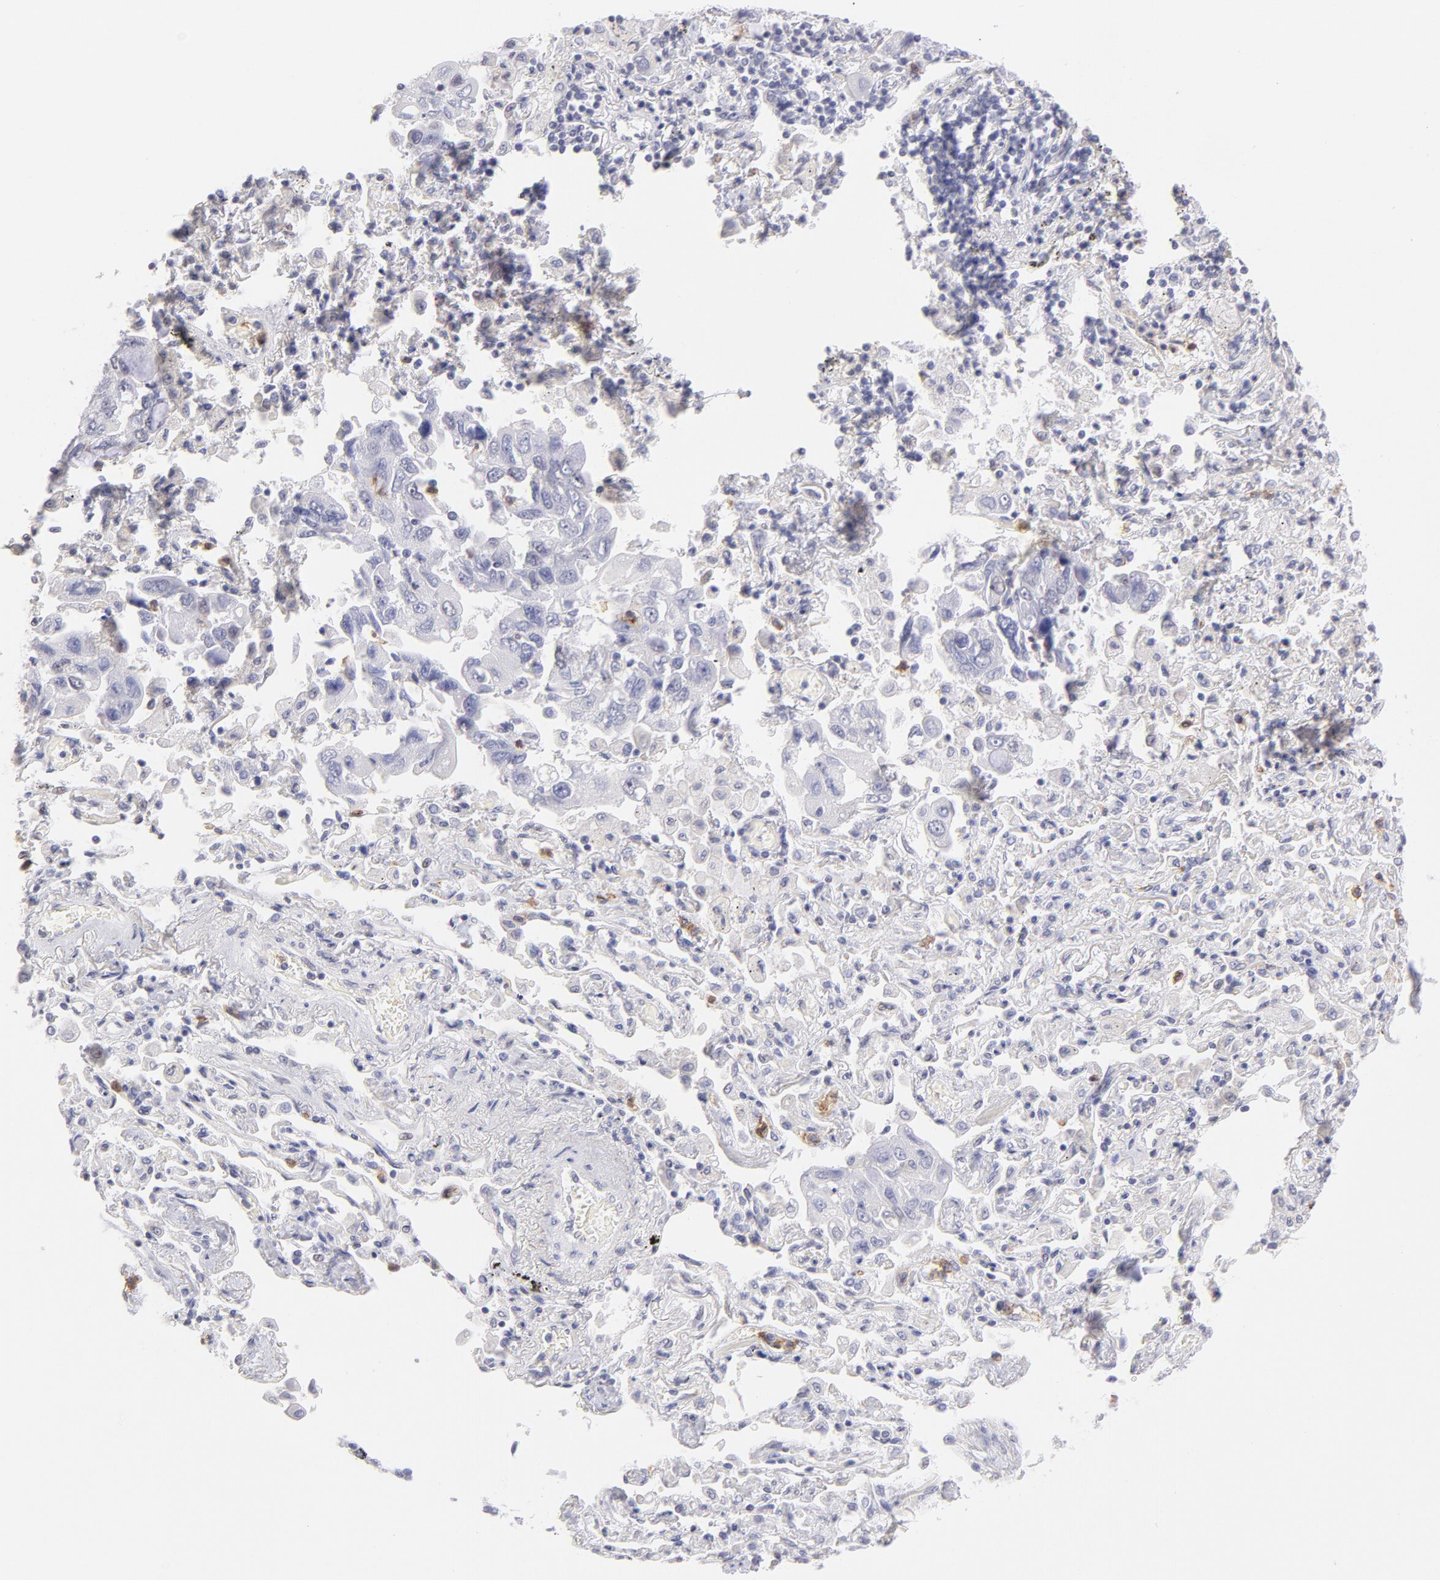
{"staining": {"intensity": "negative", "quantity": "none", "location": "none"}, "tissue": "lung cancer", "cell_type": "Tumor cells", "image_type": "cancer", "snomed": [{"axis": "morphology", "description": "Adenocarcinoma, NOS"}, {"axis": "topography", "description": "Lung"}], "caption": "Tumor cells show no significant protein staining in adenocarcinoma (lung).", "gene": "LTB4R", "patient": {"sex": "male", "age": 64}}